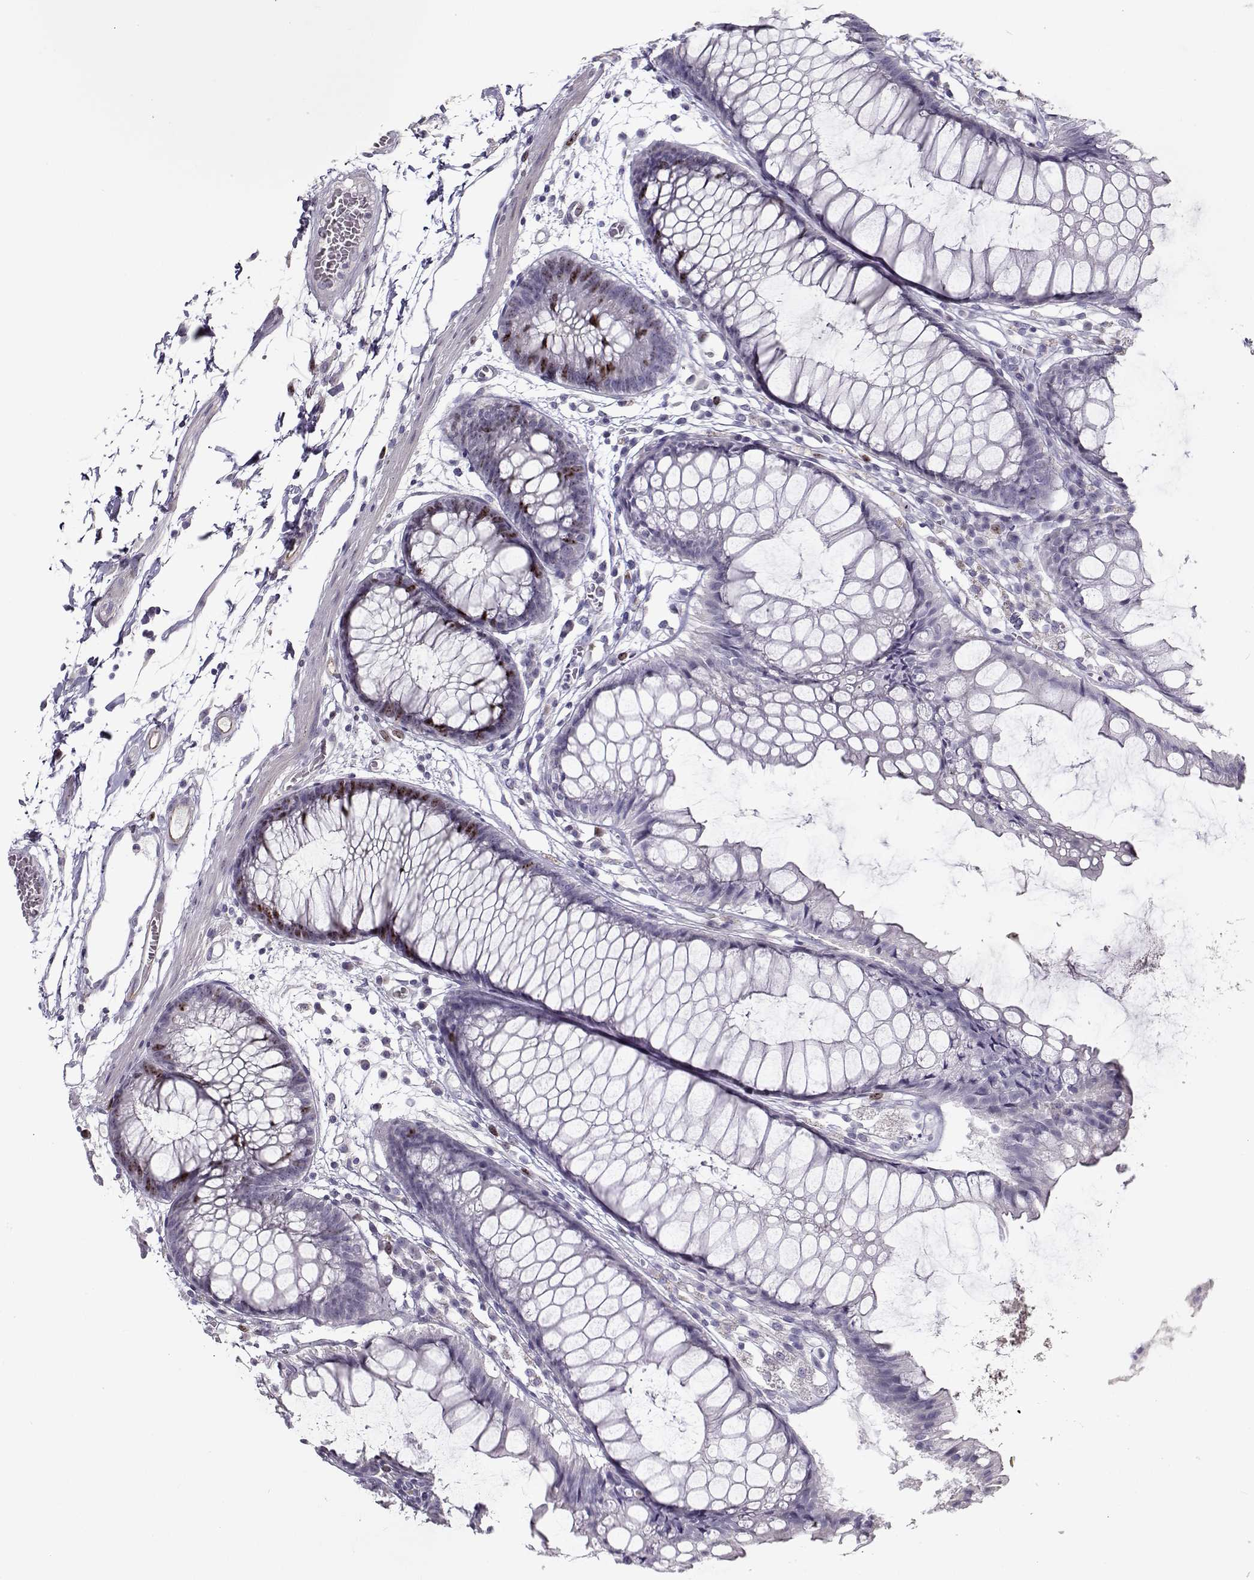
{"staining": {"intensity": "moderate", "quantity": "<25%", "location": "cytoplasmic/membranous"}, "tissue": "colon", "cell_type": "Endothelial cells", "image_type": "normal", "snomed": [{"axis": "morphology", "description": "Normal tissue, NOS"}, {"axis": "morphology", "description": "Adenocarcinoma, NOS"}, {"axis": "topography", "description": "Colon"}], "caption": "Immunohistochemical staining of normal colon shows <25% levels of moderate cytoplasmic/membranous protein positivity in approximately <25% of endothelial cells. The staining was performed using DAB (3,3'-diaminobenzidine) to visualize the protein expression in brown, while the nuclei were stained in blue with hematoxylin (Magnification: 20x).", "gene": "NPW", "patient": {"sex": "male", "age": 65}}